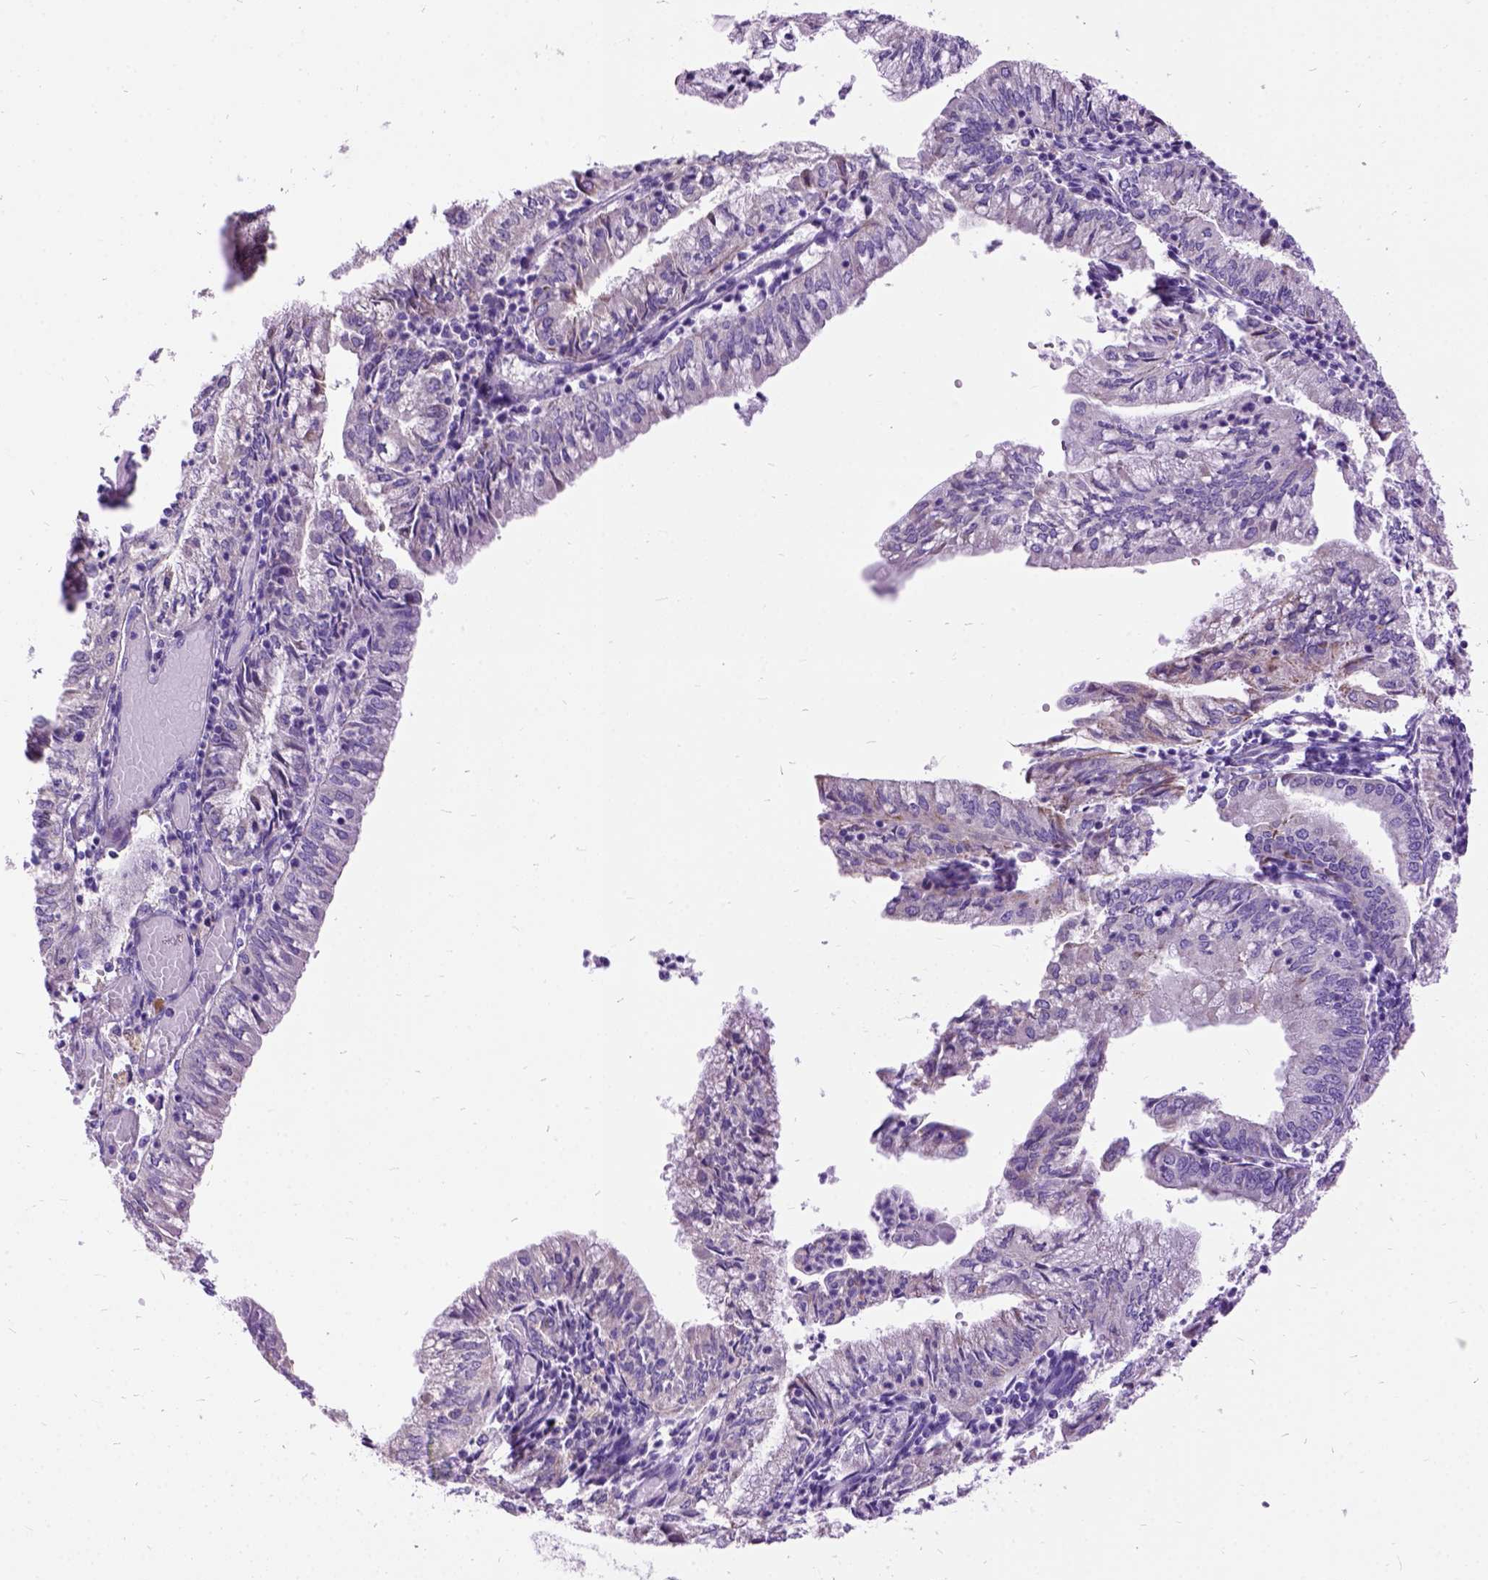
{"staining": {"intensity": "negative", "quantity": "none", "location": "none"}, "tissue": "endometrial cancer", "cell_type": "Tumor cells", "image_type": "cancer", "snomed": [{"axis": "morphology", "description": "Adenocarcinoma, NOS"}, {"axis": "topography", "description": "Endometrium"}], "caption": "Tumor cells are negative for protein expression in human adenocarcinoma (endometrial).", "gene": "CFAP54", "patient": {"sex": "female", "age": 55}}